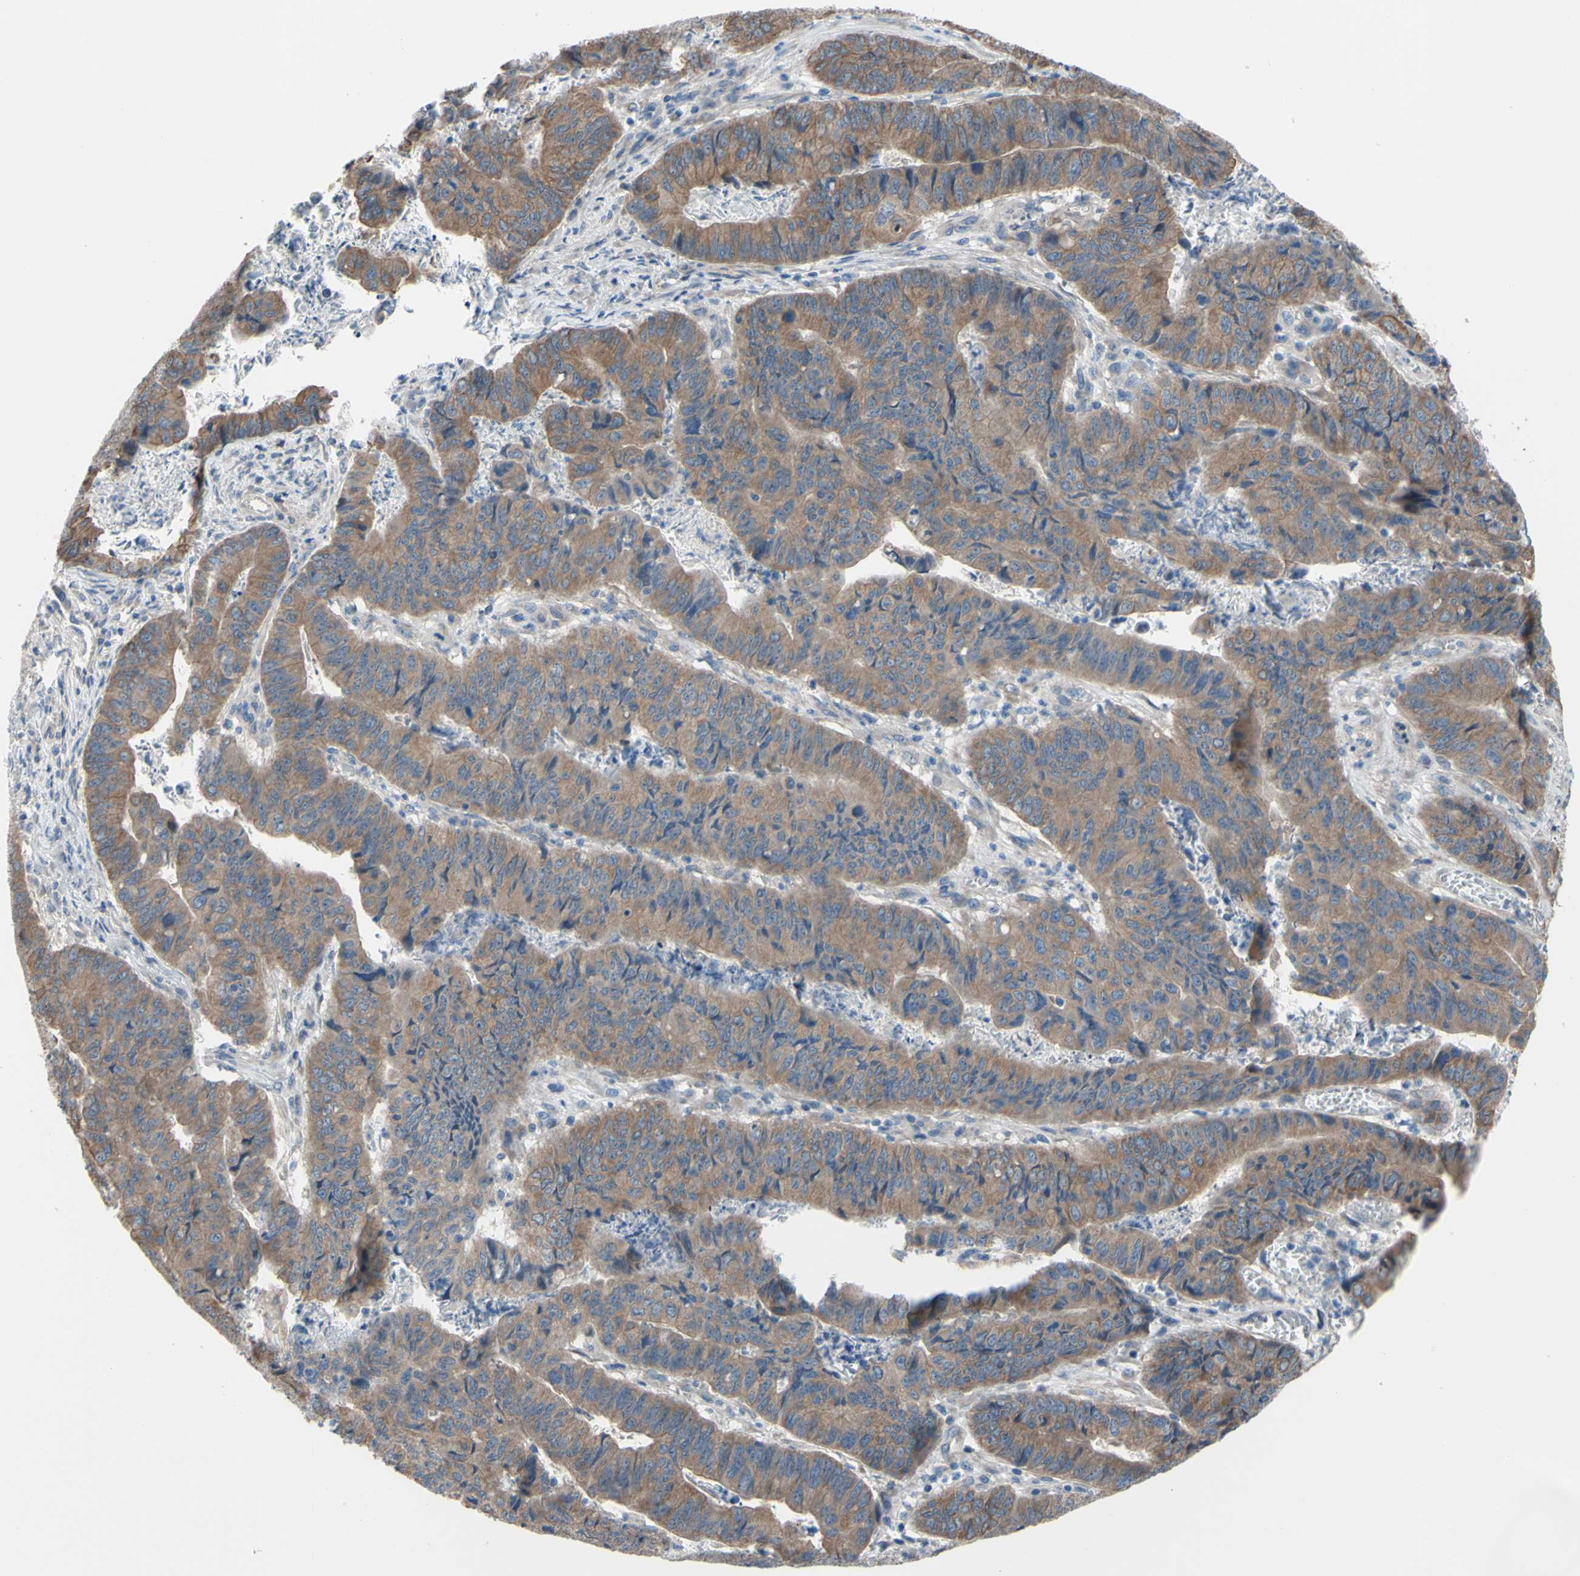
{"staining": {"intensity": "moderate", "quantity": ">75%", "location": "cytoplasmic/membranous"}, "tissue": "stomach cancer", "cell_type": "Tumor cells", "image_type": "cancer", "snomed": [{"axis": "morphology", "description": "Adenocarcinoma, NOS"}, {"axis": "topography", "description": "Stomach, lower"}], "caption": "Immunohistochemical staining of human adenocarcinoma (stomach) shows moderate cytoplasmic/membranous protein expression in about >75% of tumor cells. The staining was performed using DAB (3,3'-diaminobenzidine) to visualize the protein expression in brown, while the nuclei were stained in blue with hematoxylin (Magnification: 20x).", "gene": "GRAMD2B", "patient": {"sex": "male", "age": 77}}